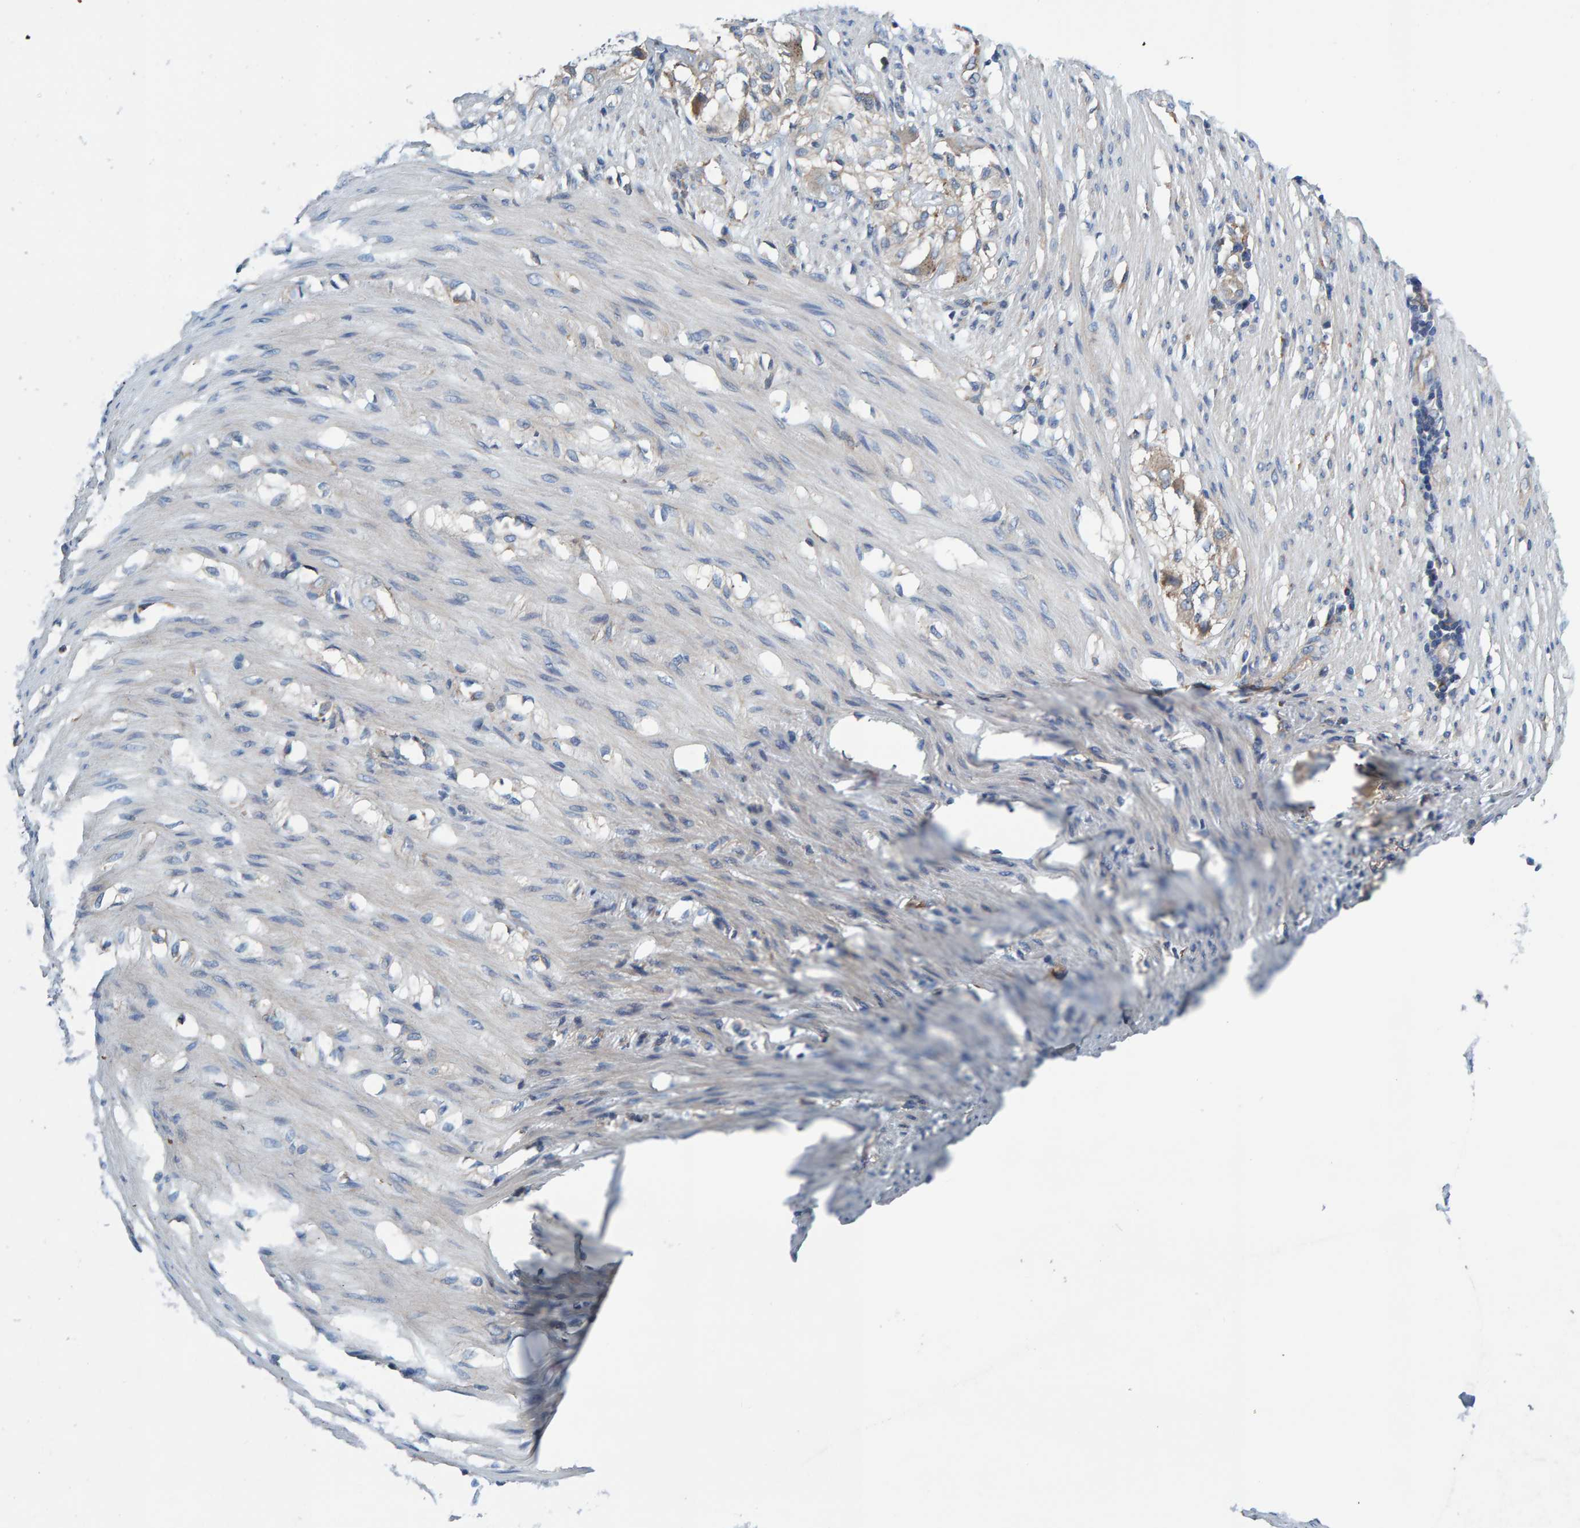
{"staining": {"intensity": "weak", "quantity": "<25%", "location": "cytoplasmic/membranous"}, "tissue": "smooth muscle", "cell_type": "Smooth muscle cells", "image_type": "normal", "snomed": [{"axis": "morphology", "description": "Normal tissue, NOS"}, {"axis": "morphology", "description": "Adenocarcinoma, NOS"}, {"axis": "topography", "description": "Smooth muscle"}, {"axis": "topography", "description": "Colon"}], "caption": "Smooth muscle cells show no significant protein expression in unremarkable smooth muscle.", "gene": "MKLN1", "patient": {"sex": "male", "age": 14}}